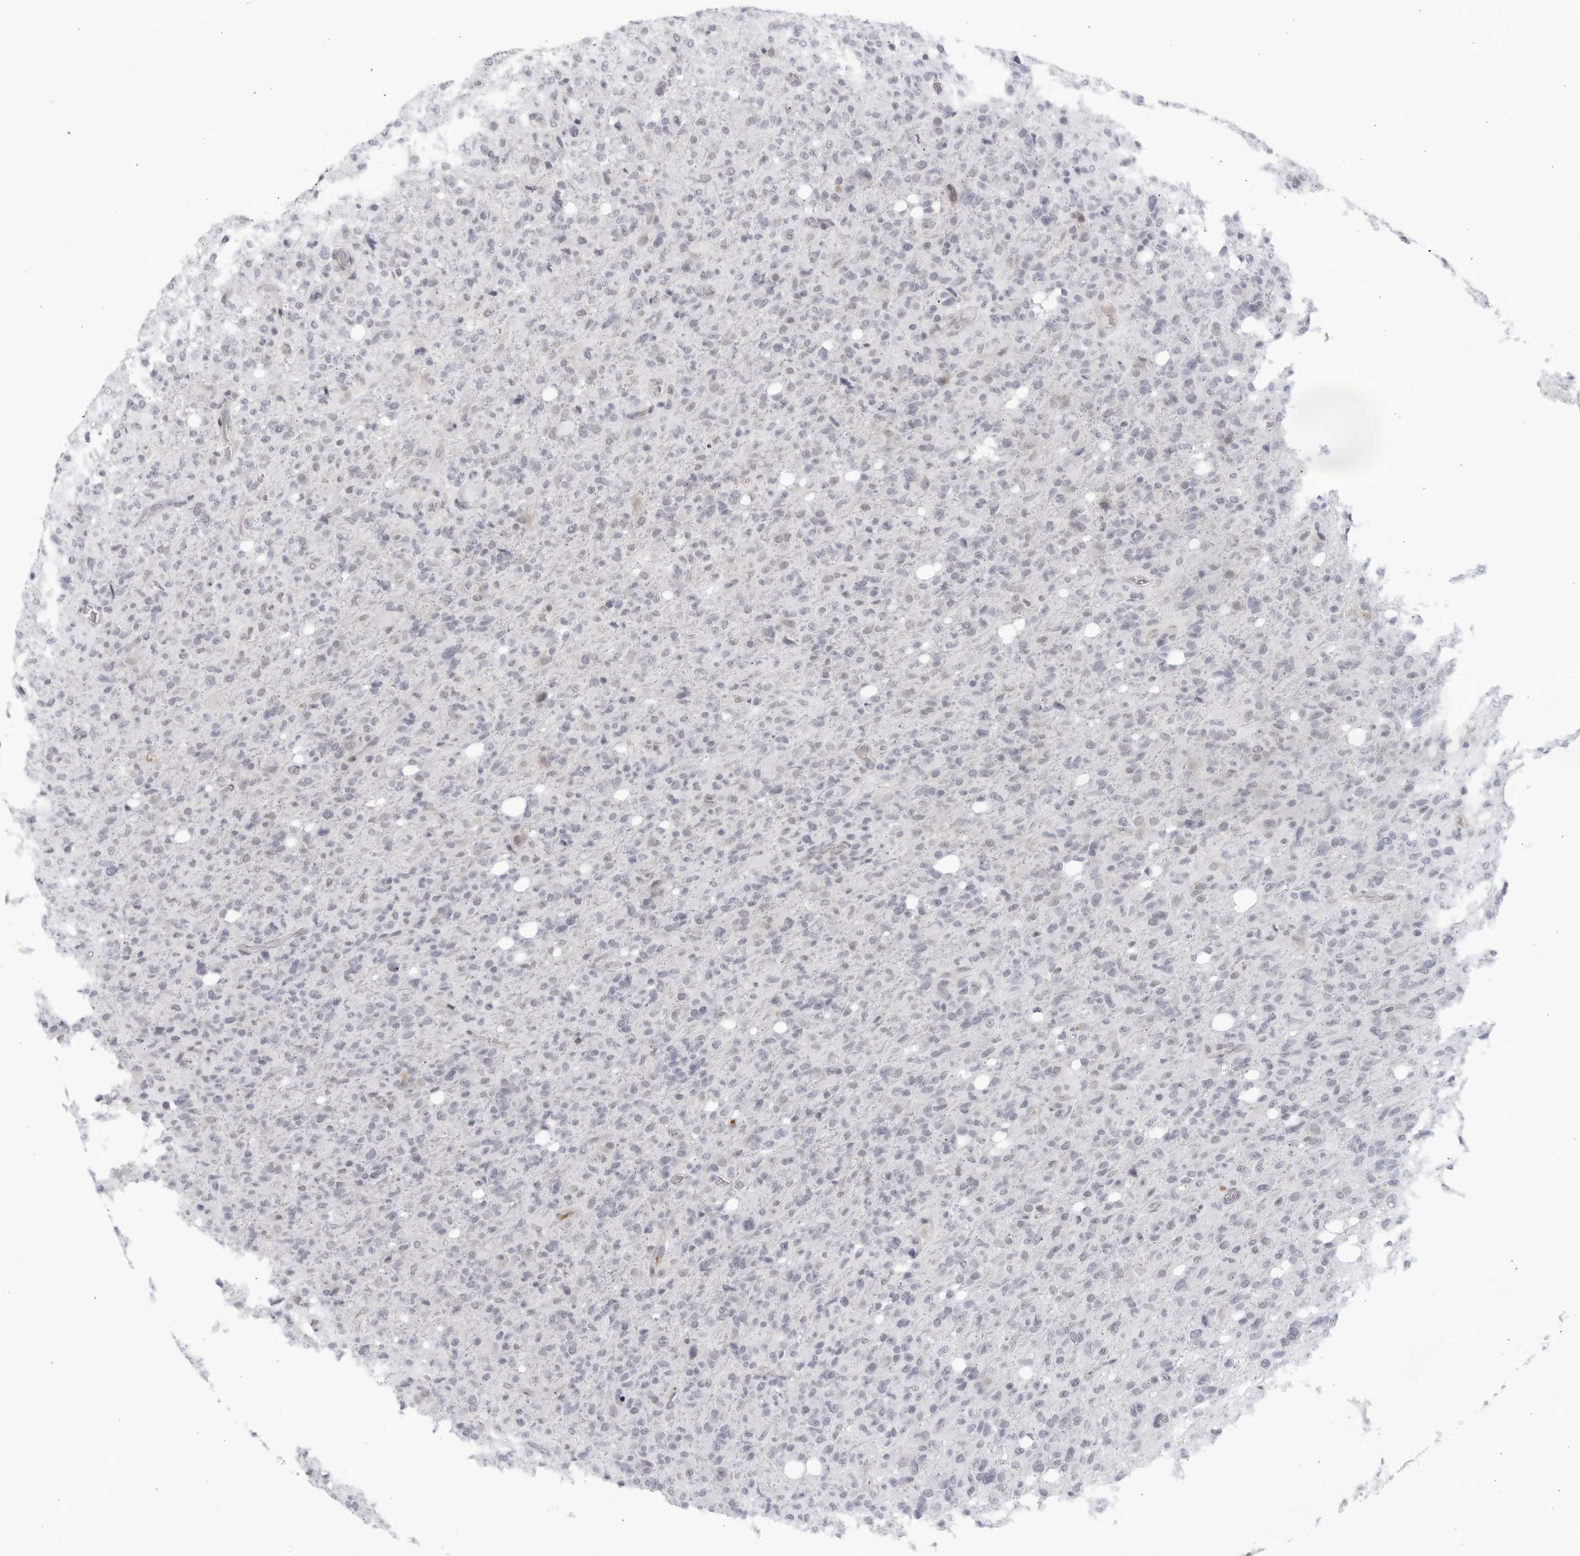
{"staining": {"intensity": "negative", "quantity": "none", "location": "none"}, "tissue": "glioma", "cell_type": "Tumor cells", "image_type": "cancer", "snomed": [{"axis": "morphology", "description": "Glioma, malignant, High grade"}, {"axis": "topography", "description": "Brain"}], "caption": "IHC photomicrograph of neoplastic tissue: human glioma stained with DAB reveals no significant protein staining in tumor cells.", "gene": "WDTC1", "patient": {"sex": "female", "age": 57}}